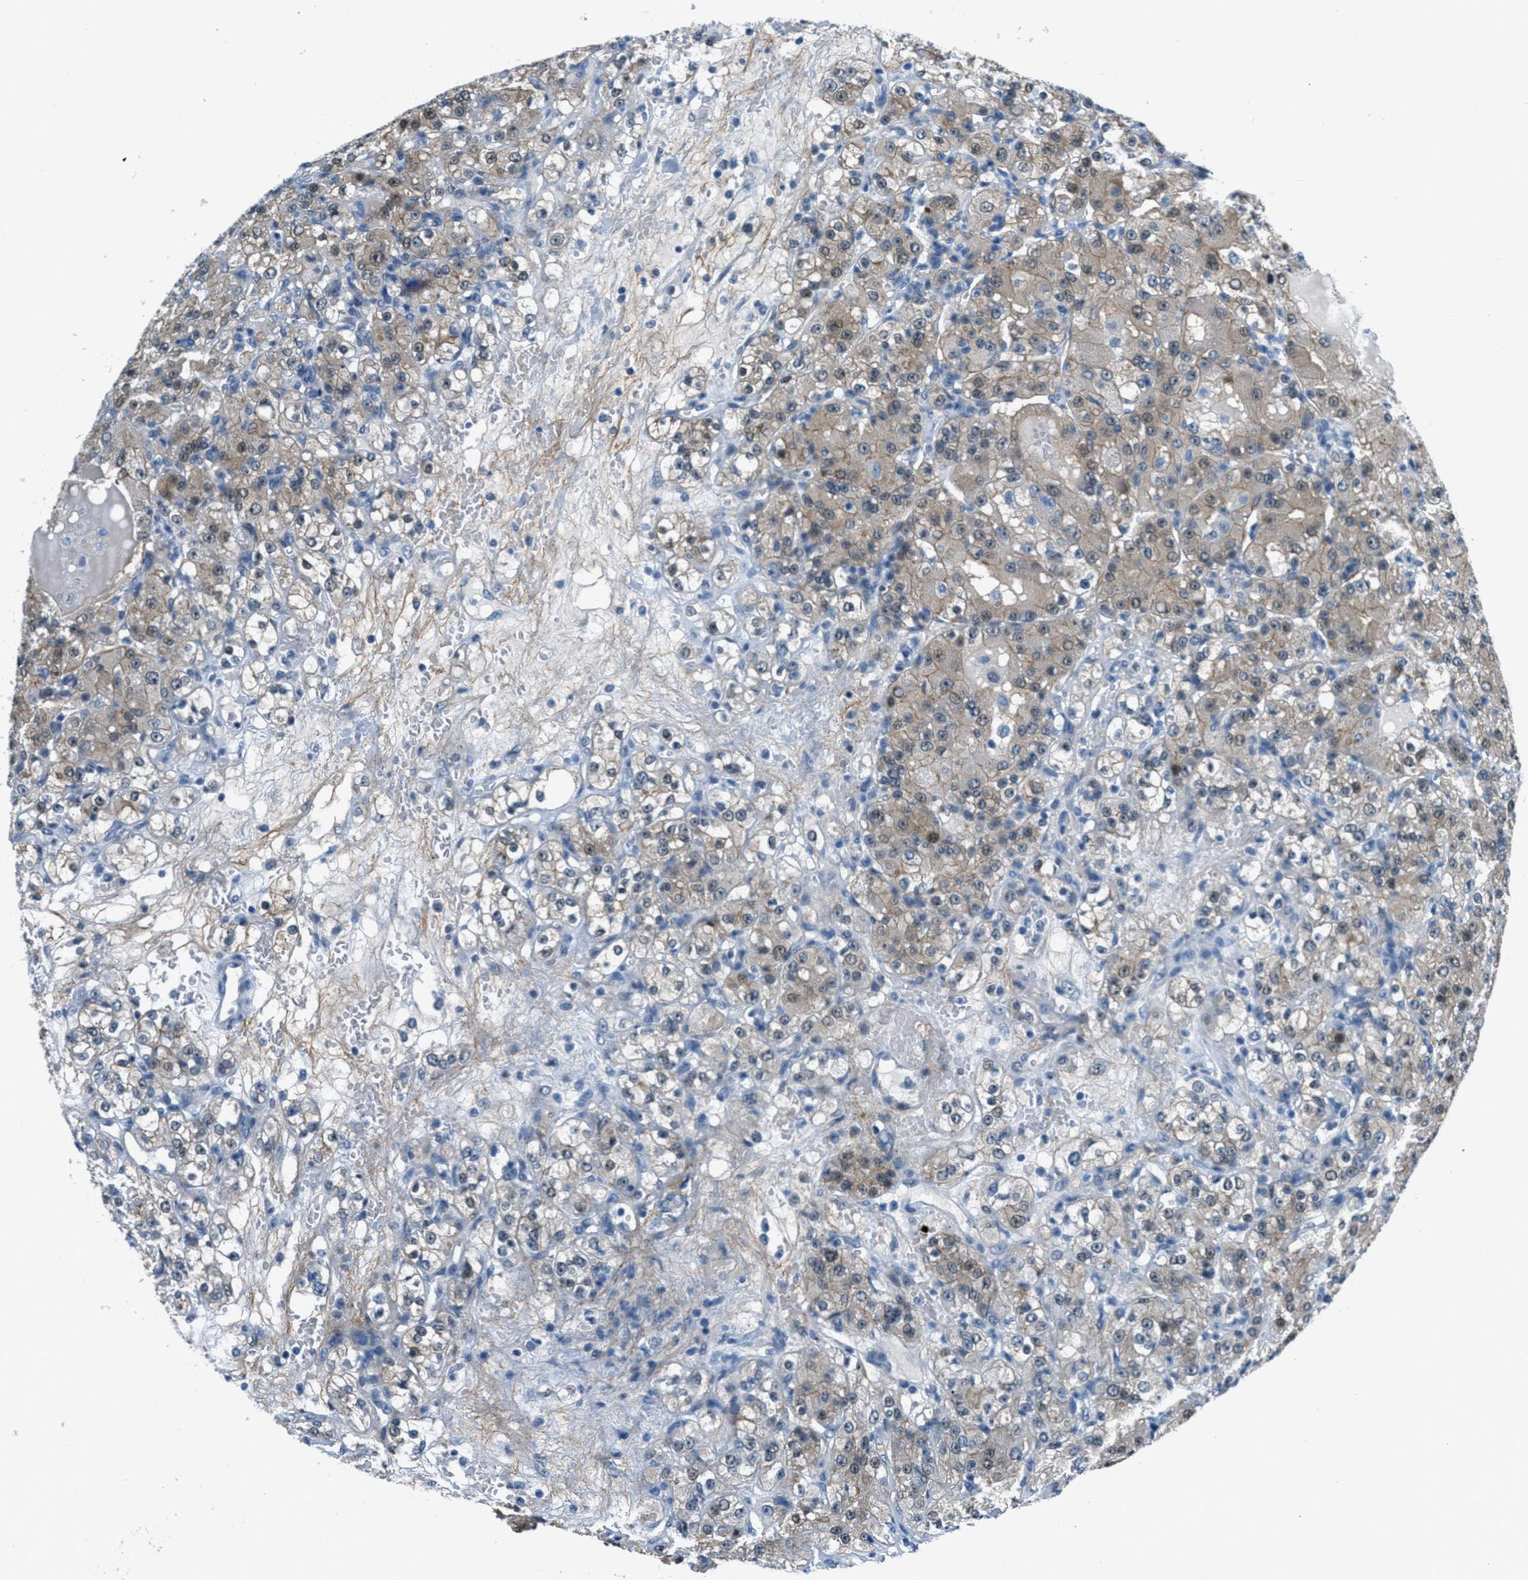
{"staining": {"intensity": "weak", "quantity": "25%-75%", "location": "cytoplasmic/membranous,nuclear"}, "tissue": "renal cancer", "cell_type": "Tumor cells", "image_type": "cancer", "snomed": [{"axis": "morphology", "description": "Normal tissue, NOS"}, {"axis": "morphology", "description": "Adenocarcinoma, NOS"}, {"axis": "topography", "description": "Kidney"}], "caption": "IHC of human renal cancer (adenocarcinoma) demonstrates low levels of weak cytoplasmic/membranous and nuclear staining in approximately 25%-75% of tumor cells.", "gene": "FBN1", "patient": {"sex": "male", "age": 61}}